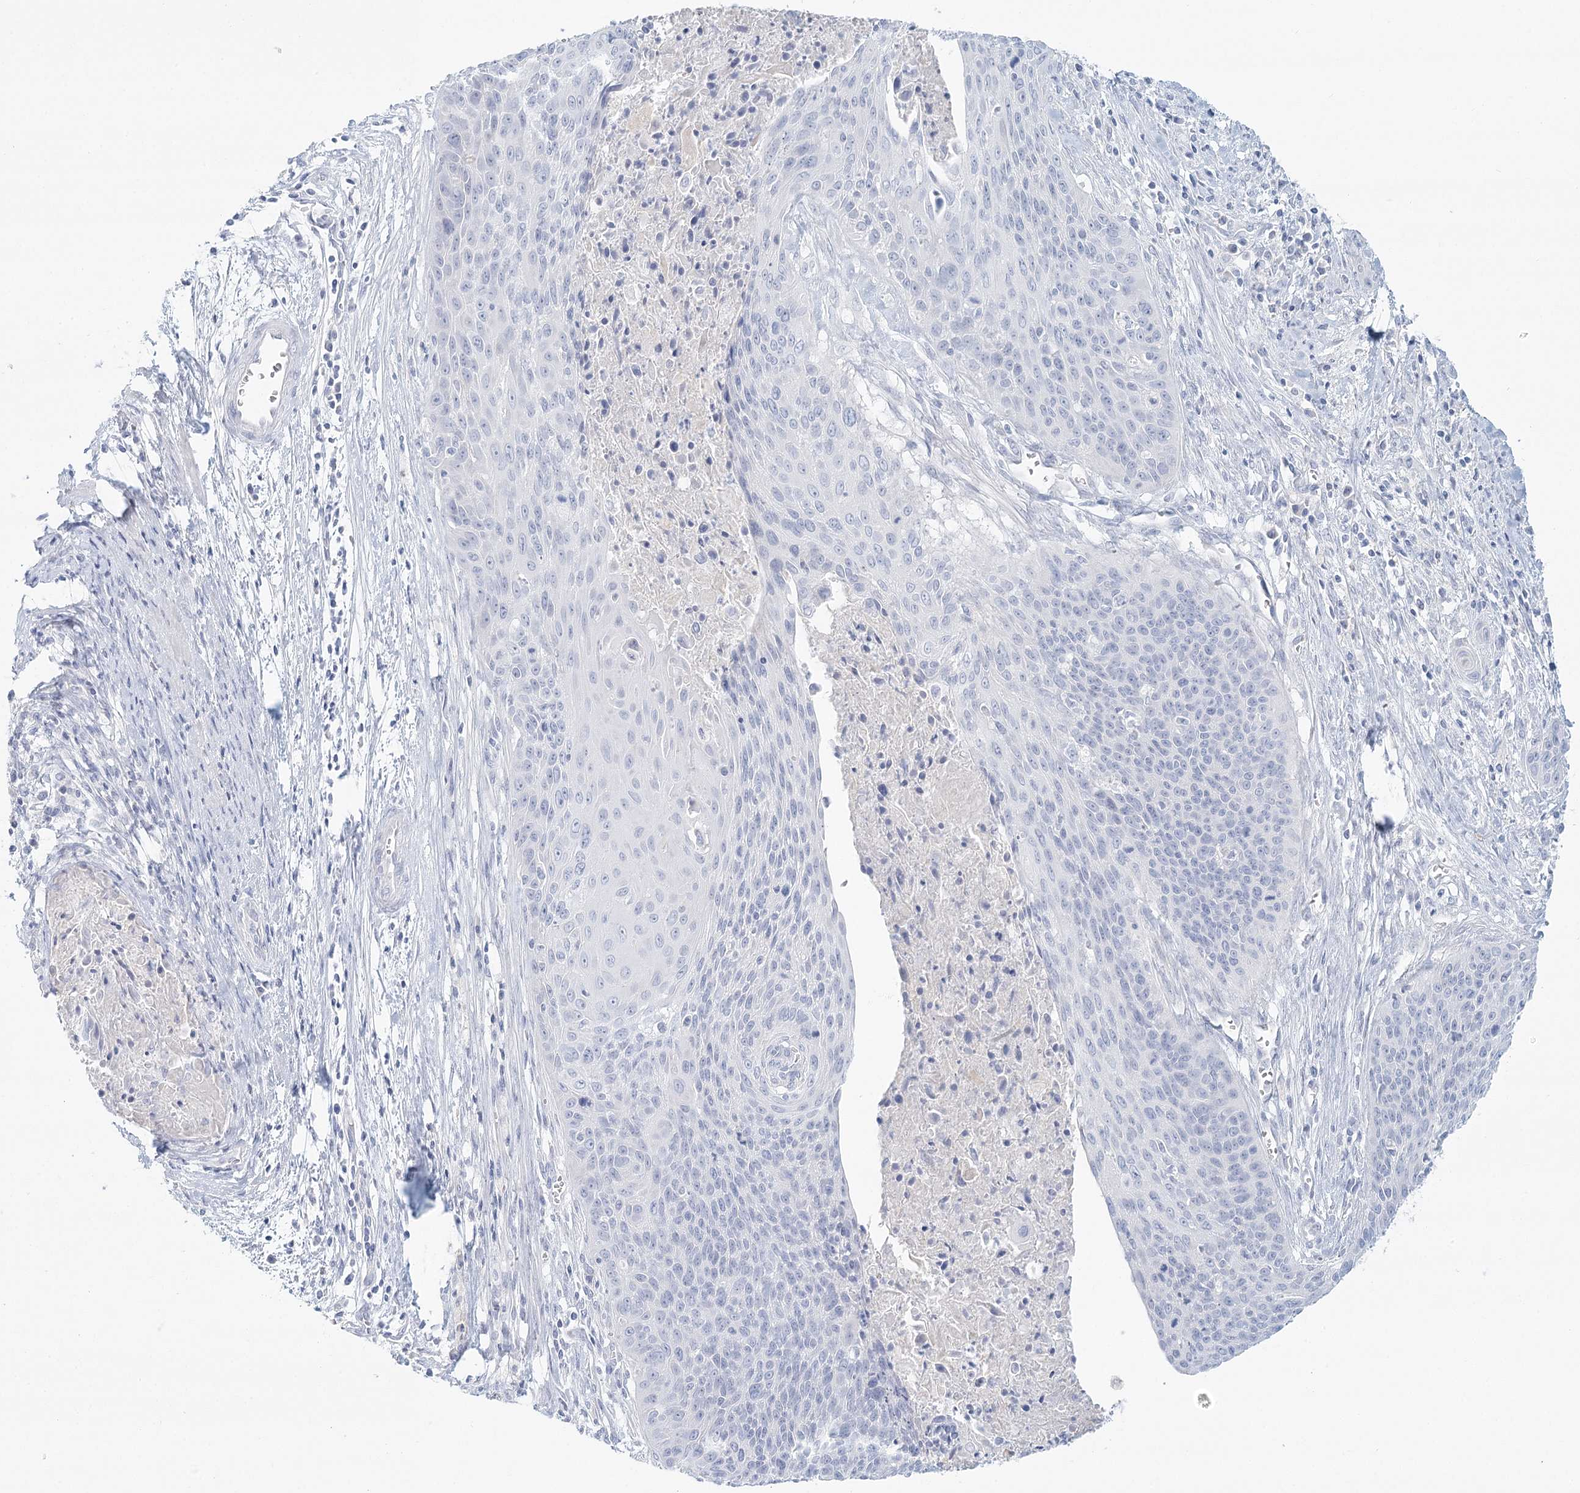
{"staining": {"intensity": "negative", "quantity": "none", "location": "none"}, "tissue": "cervical cancer", "cell_type": "Tumor cells", "image_type": "cancer", "snomed": [{"axis": "morphology", "description": "Squamous cell carcinoma, NOS"}, {"axis": "topography", "description": "Cervix"}], "caption": "The photomicrograph shows no staining of tumor cells in squamous cell carcinoma (cervical).", "gene": "DMGDH", "patient": {"sex": "female", "age": 55}}